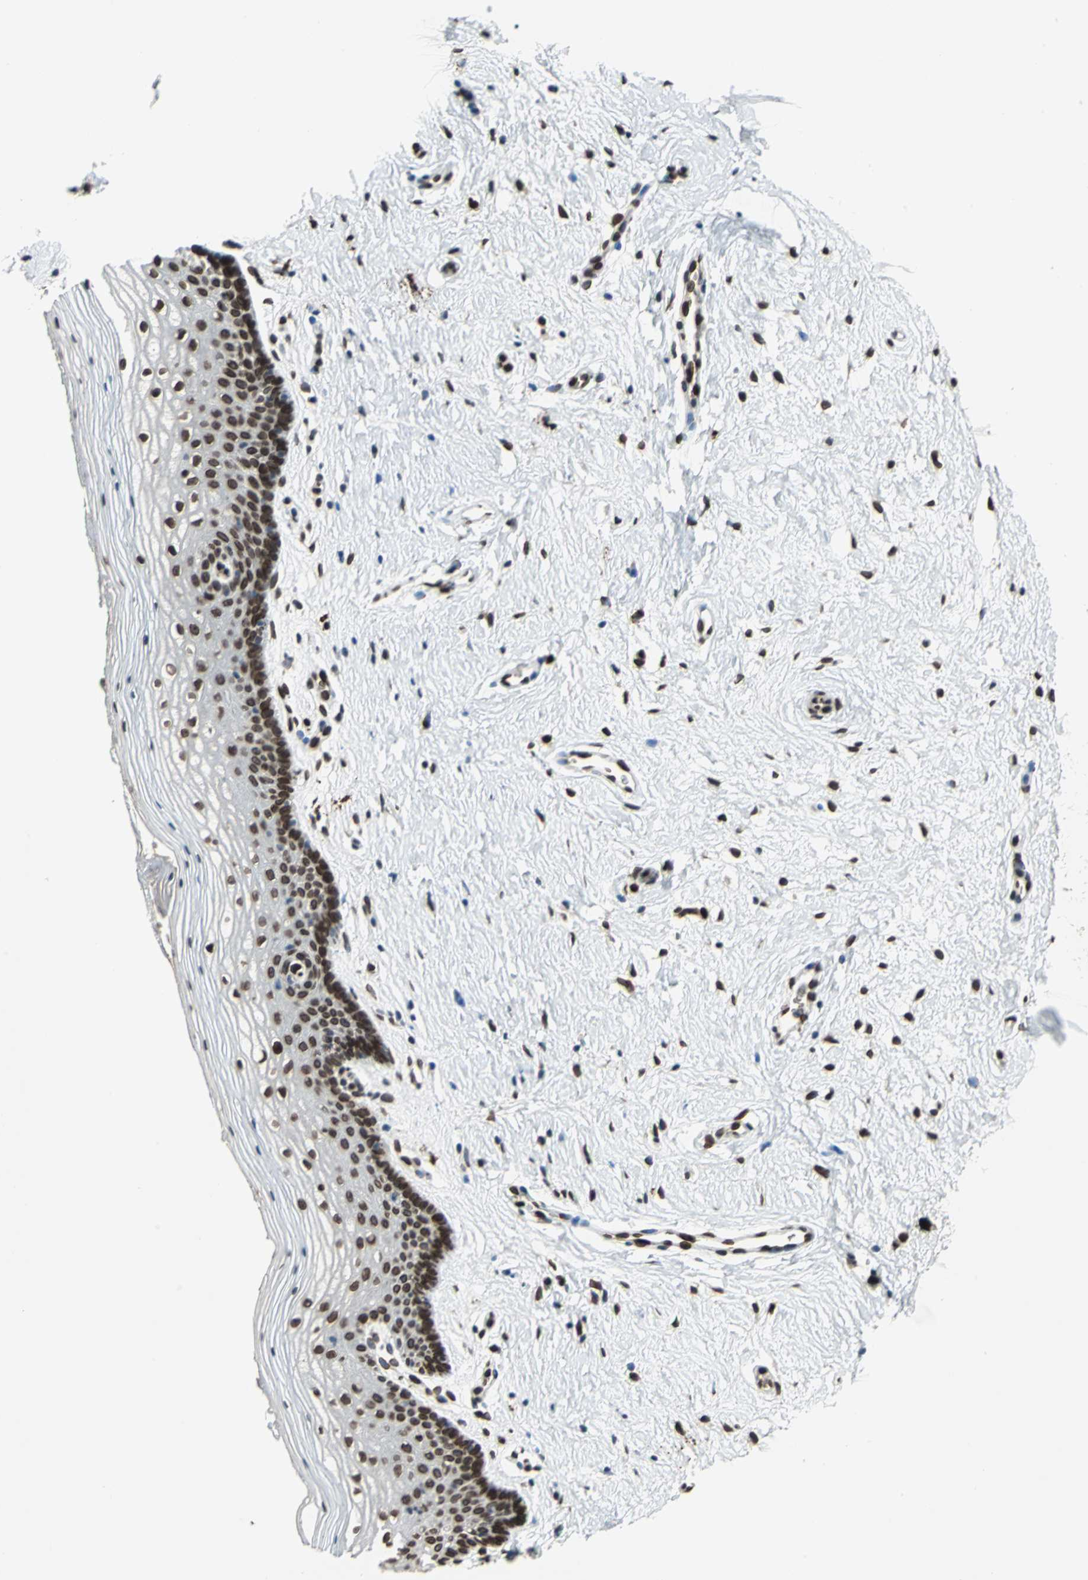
{"staining": {"intensity": "strong", "quantity": ">75%", "location": "nuclear"}, "tissue": "vagina", "cell_type": "Squamous epithelial cells", "image_type": "normal", "snomed": [{"axis": "morphology", "description": "Normal tissue, NOS"}, {"axis": "topography", "description": "Vagina"}], "caption": "Protein staining of normal vagina demonstrates strong nuclear staining in approximately >75% of squamous epithelial cells. (brown staining indicates protein expression, while blue staining denotes nuclei).", "gene": "ISY1", "patient": {"sex": "female", "age": 46}}